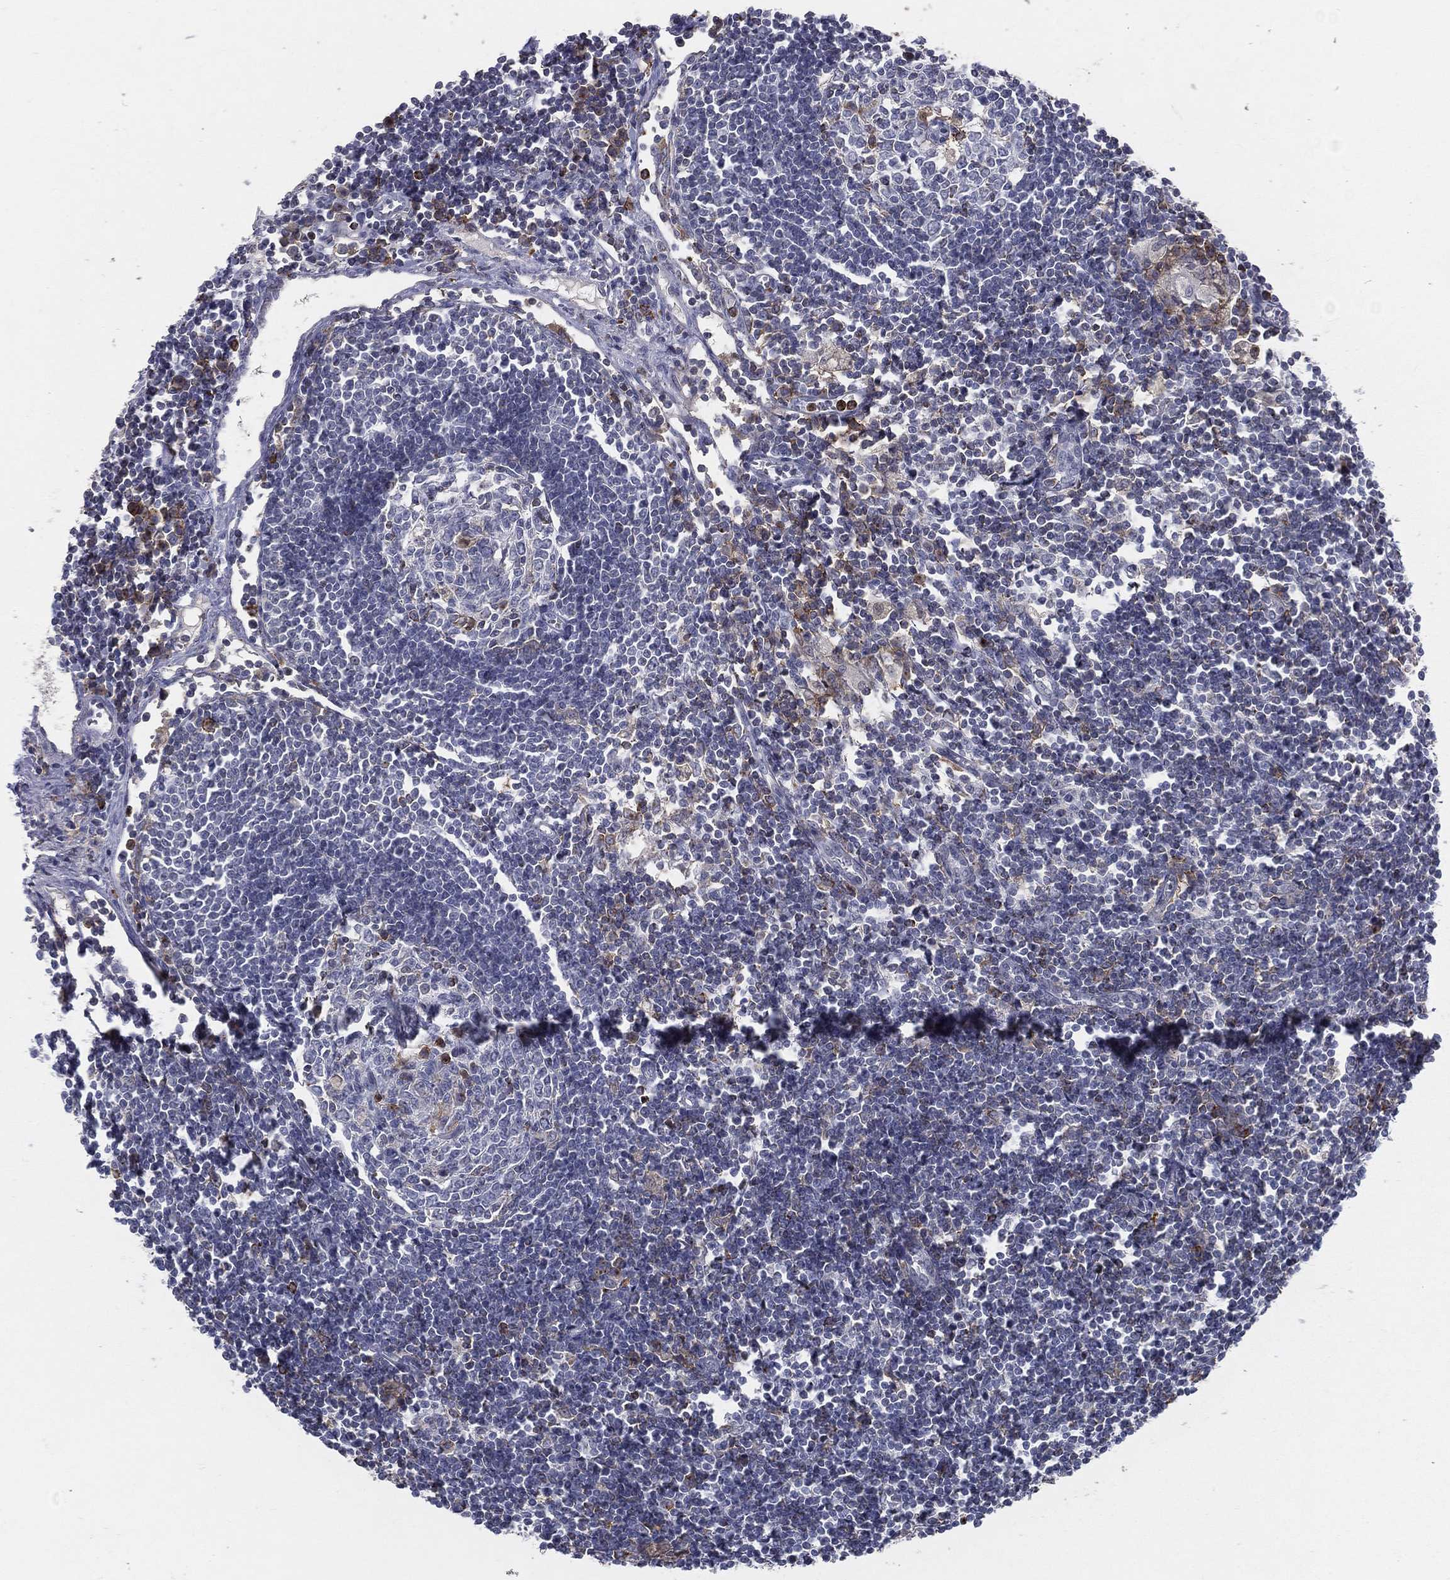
{"staining": {"intensity": "weak", "quantity": "<25%", "location": "cytoplasmic/membranous"}, "tissue": "lymph node", "cell_type": "Germinal center cells", "image_type": "normal", "snomed": [{"axis": "morphology", "description": "Normal tissue, NOS"}, {"axis": "morphology", "description": "Adenocarcinoma, NOS"}, {"axis": "topography", "description": "Lymph node"}, {"axis": "topography", "description": "Pancreas"}], "caption": "This is a image of immunohistochemistry (IHC) staining of normal lymph node, which shows no positivity in germinal center cells. (DAB (3,3'-diaminobenzidine) IHC with hematoxylin counter stain).", "gene": "EVI2B", "patient": {"sex": "female", "age": 58}}